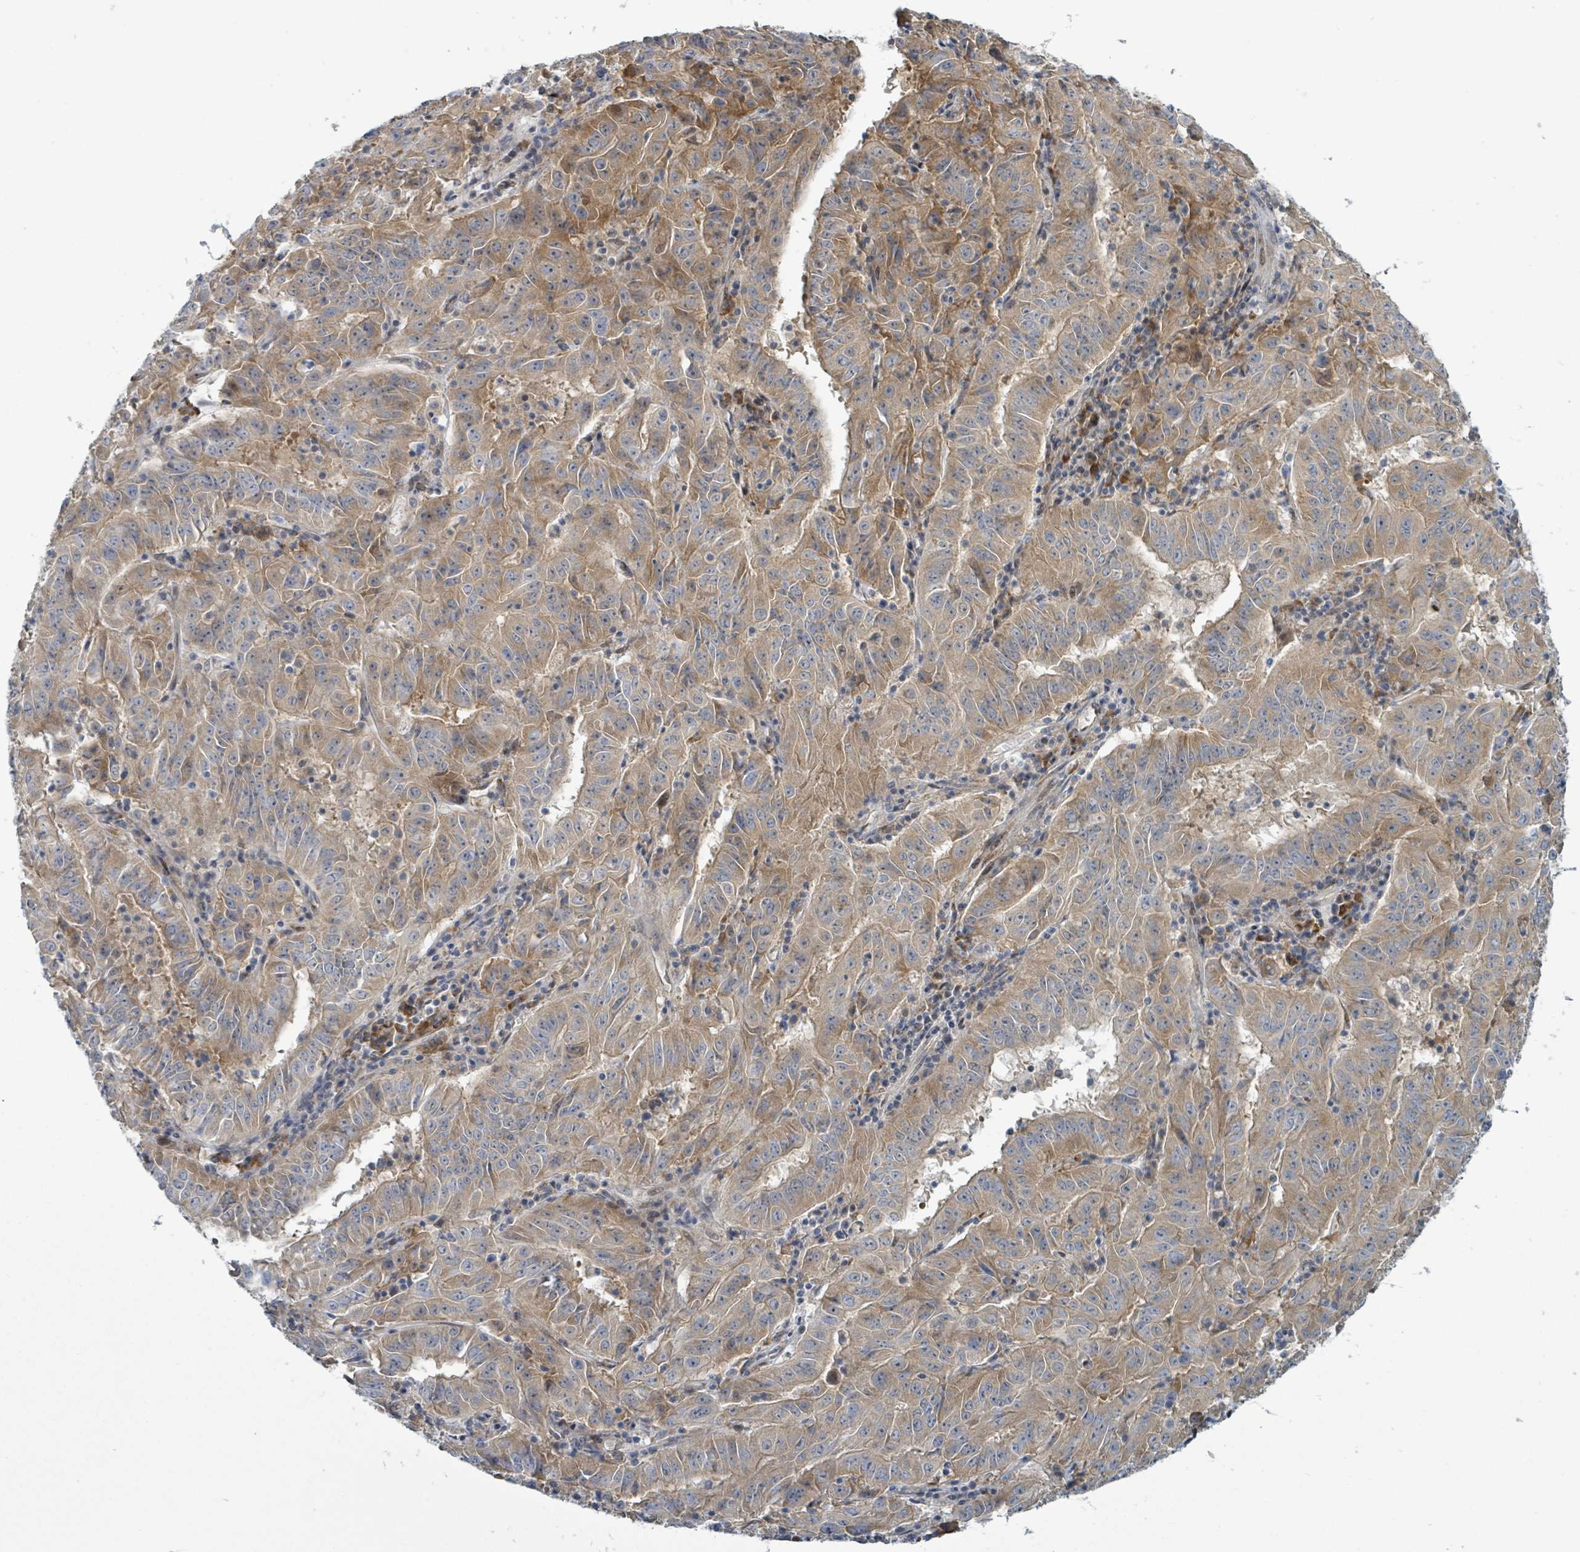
{"staining": {"intensity": "moderate", "quantity": "25%-75%", "location": "cytoplasmic/membranous"}, "tissue": "pancreatic cancer", "cell_type": "Tumor cells", "image_type": "cancer", "snomed": [{"axis": "morphology", "description": "Adenocarcinoma, NOS"}, {"axis": "topography", "description": "Pancreas"}], "caption": "Approximately 25%-75% of tumor cells in pancreatic cancer (adenocarcinoma) show moderate cytoplasmic/membranous protein expression as visualized by brown immunohistochemical staining.", "gene": "RPL32", "patient": {"sex": "male", "age": 63}}